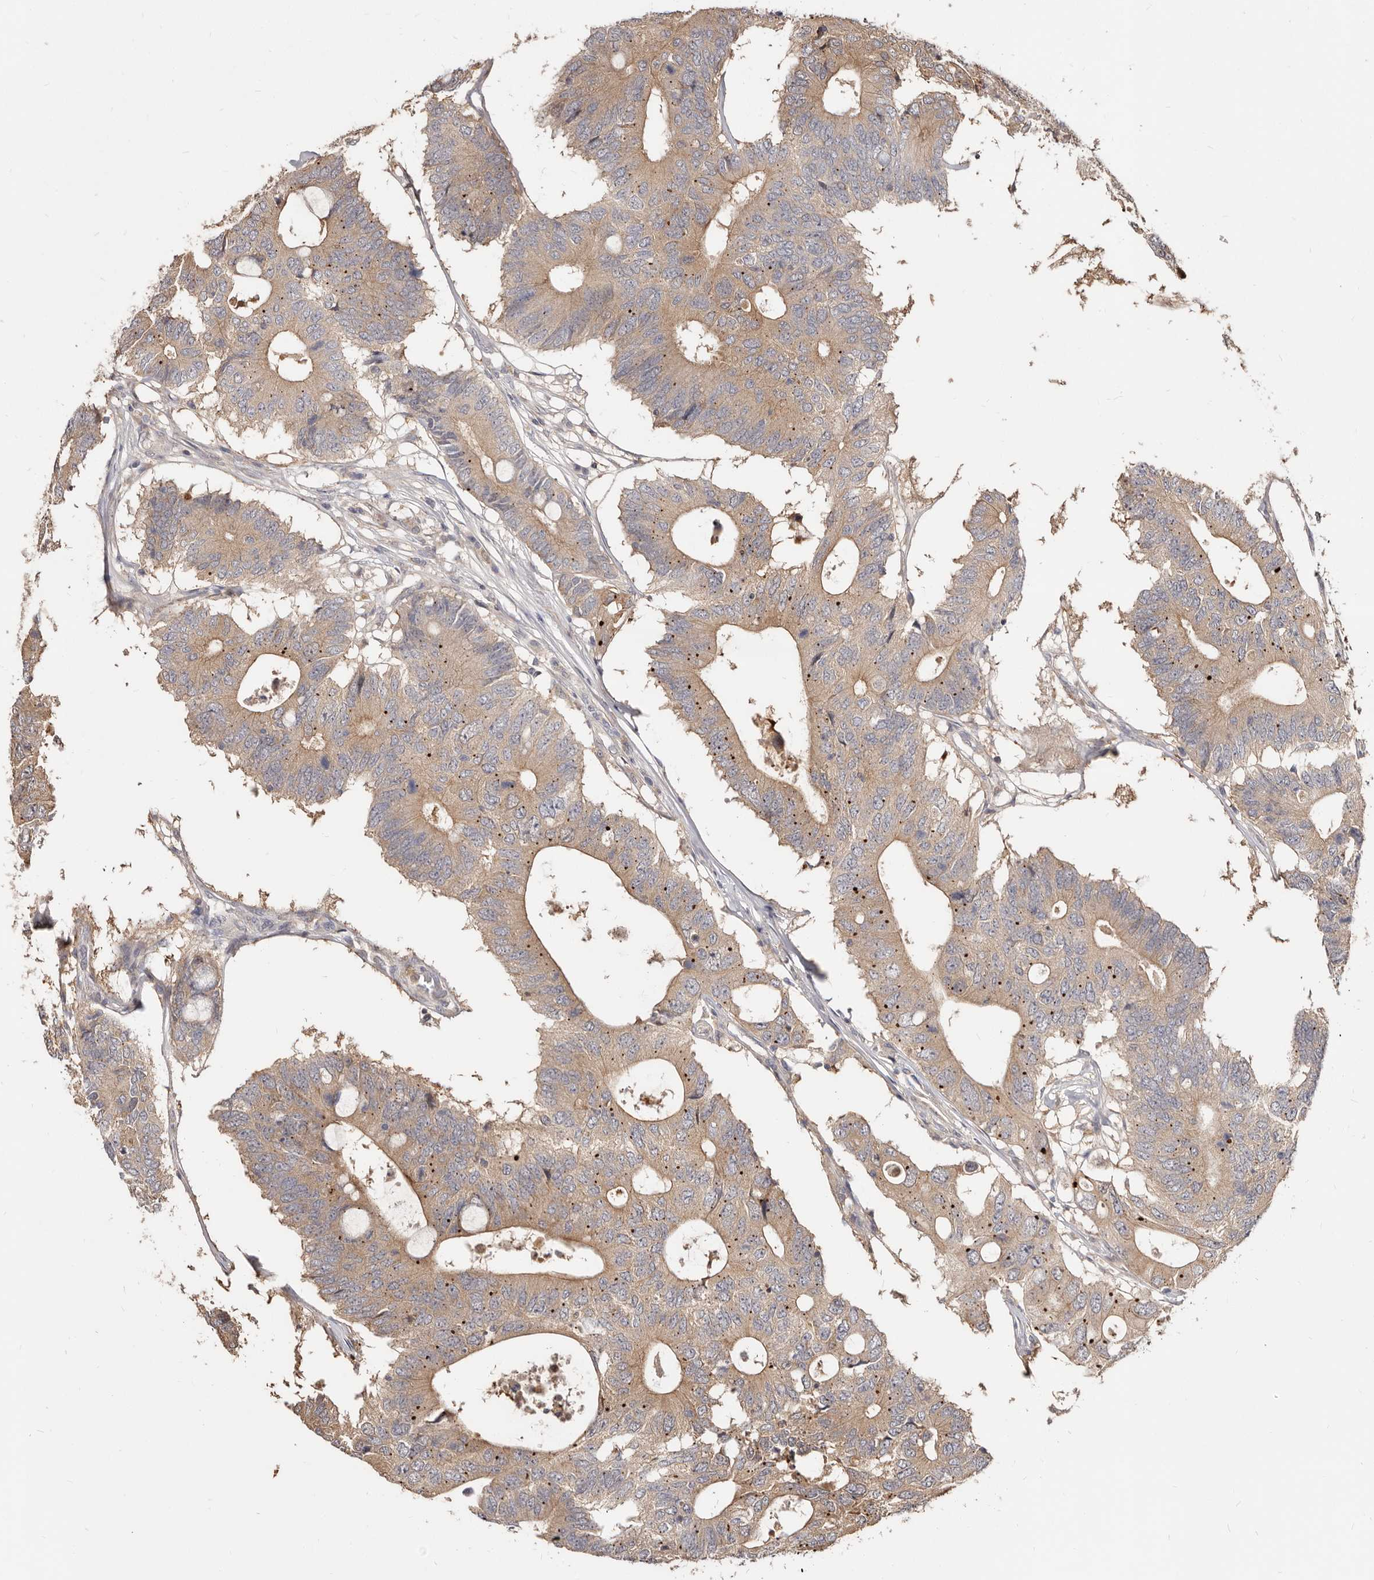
{"staining": {"intensity": "weak", "quantity": ">75%", "location": "cytoplasmic/membranous"}, "tissue": "colorectal cancer", "cell_type": "Tumor cells", "image_type": "cancer", "snomed": [{"axis": "morphology", "description": "Adenocarcinoma, NOS"}, {"axis": "topography", "description": "Colon"}], "caption": "A high-resolution photomicrograph shows IHC staining of adenocarcinoma (colorectal), which displays weak cytoplasmic/membranous positivity in approximately >75% of tumor cells.", "gene": "TC2N", "patient": {"sex": "male", "age": 71}}